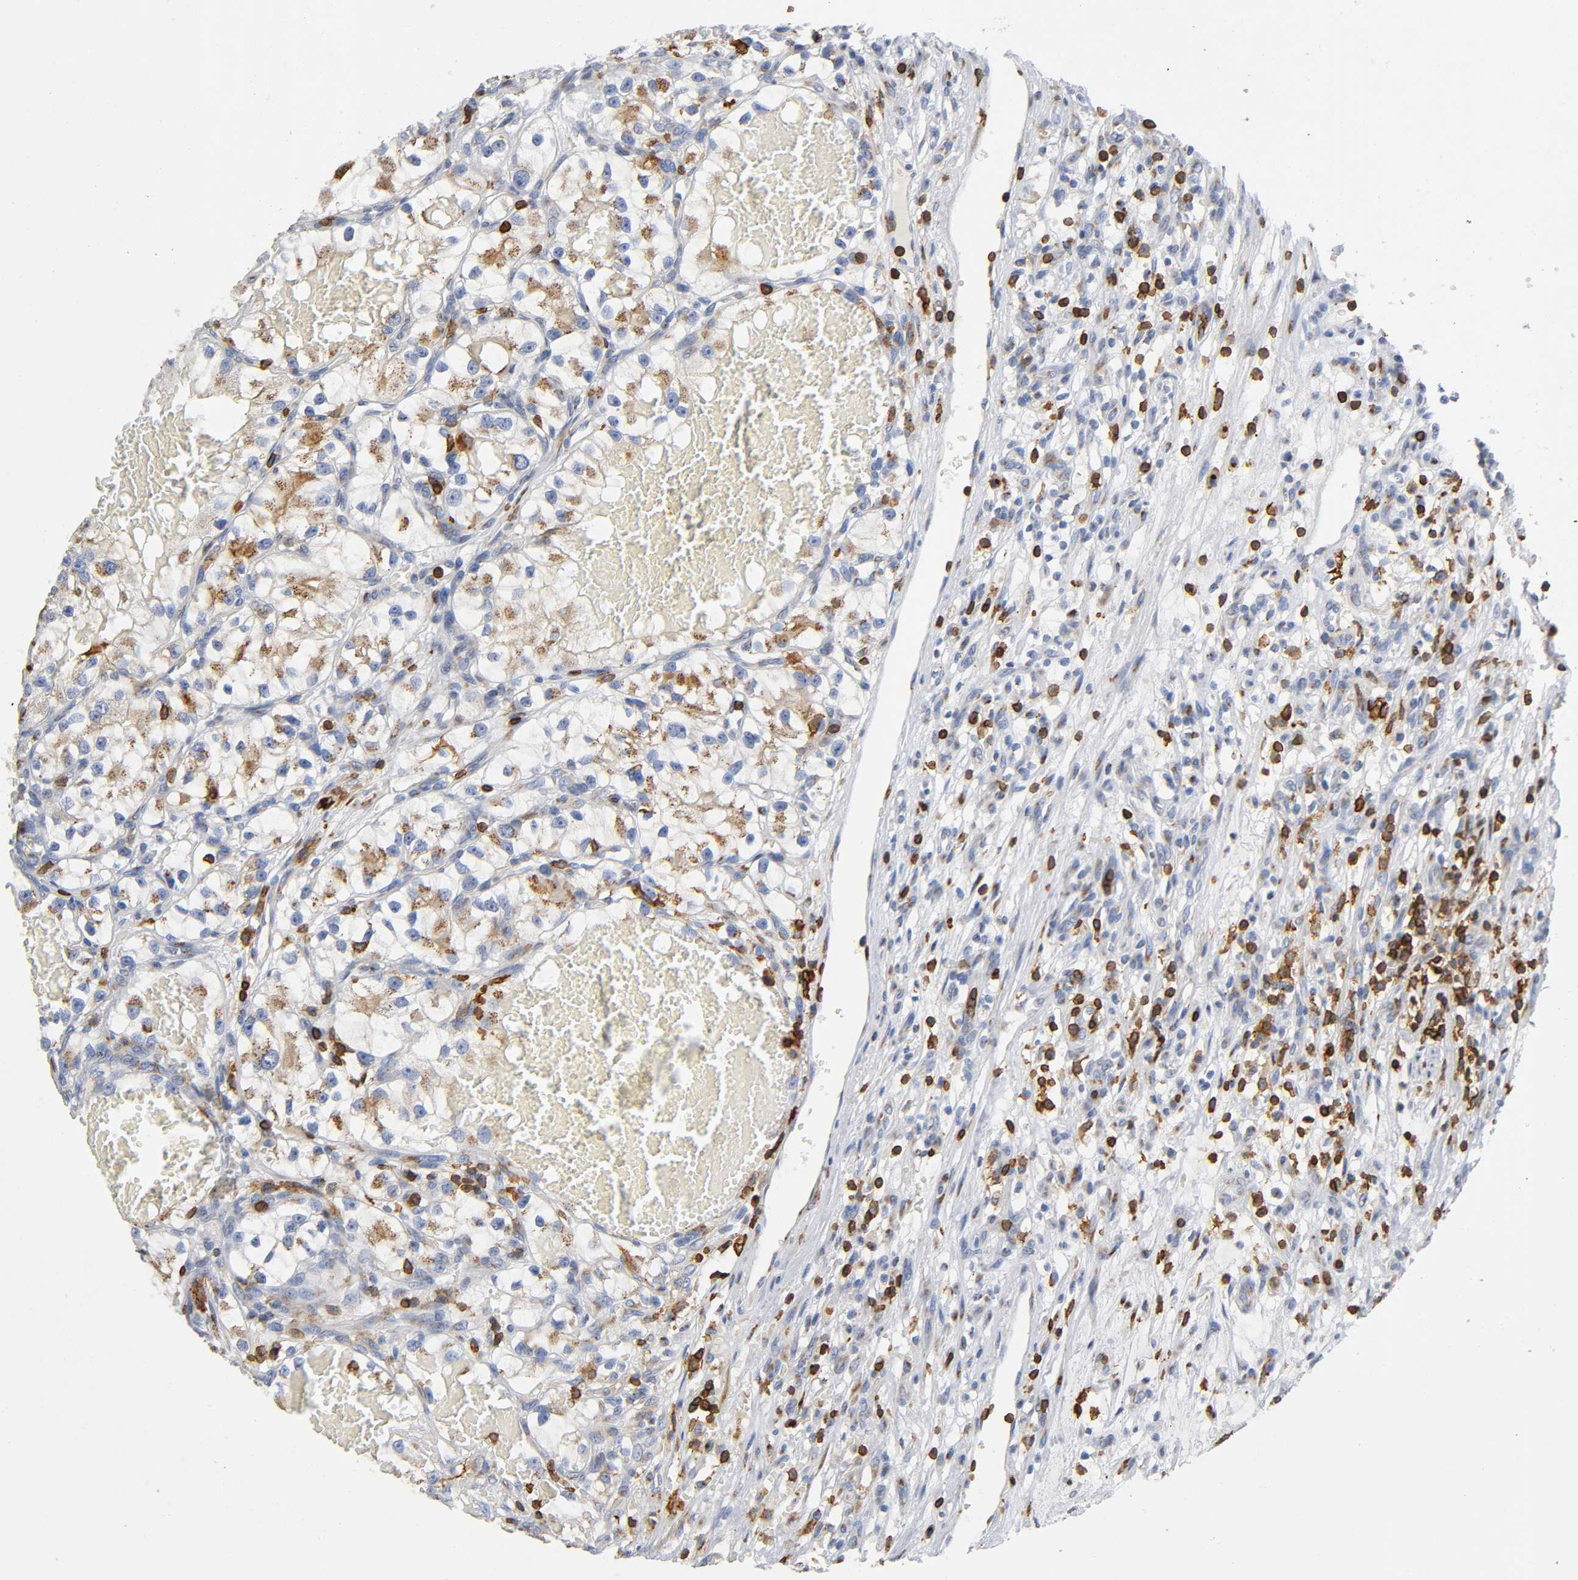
{"staining": {"intensity": "moderate", "quantity": "25%-75%", "location": "cytoplasmic/membranous"}, "tissue": "renal cancer", "cell_type": "Tumor cells", "image_type": "cancer", "snomed": [{"axis": "morphology", "description": "Adenocarcinoma, NOS"}, {"axis": "topography", "description": "Kidney"}], "caption": "Renal adenocarcinoma tissue demonstrates moderate cytoplasmic/membranous positivity in approximately 25%-75% of tumor cells, visualized by immunohistochemistry. (IHC, brightfield microscopy, high magnification).", "gene": "CAPN10", "patient": {"sex": "female", "age": 57}}